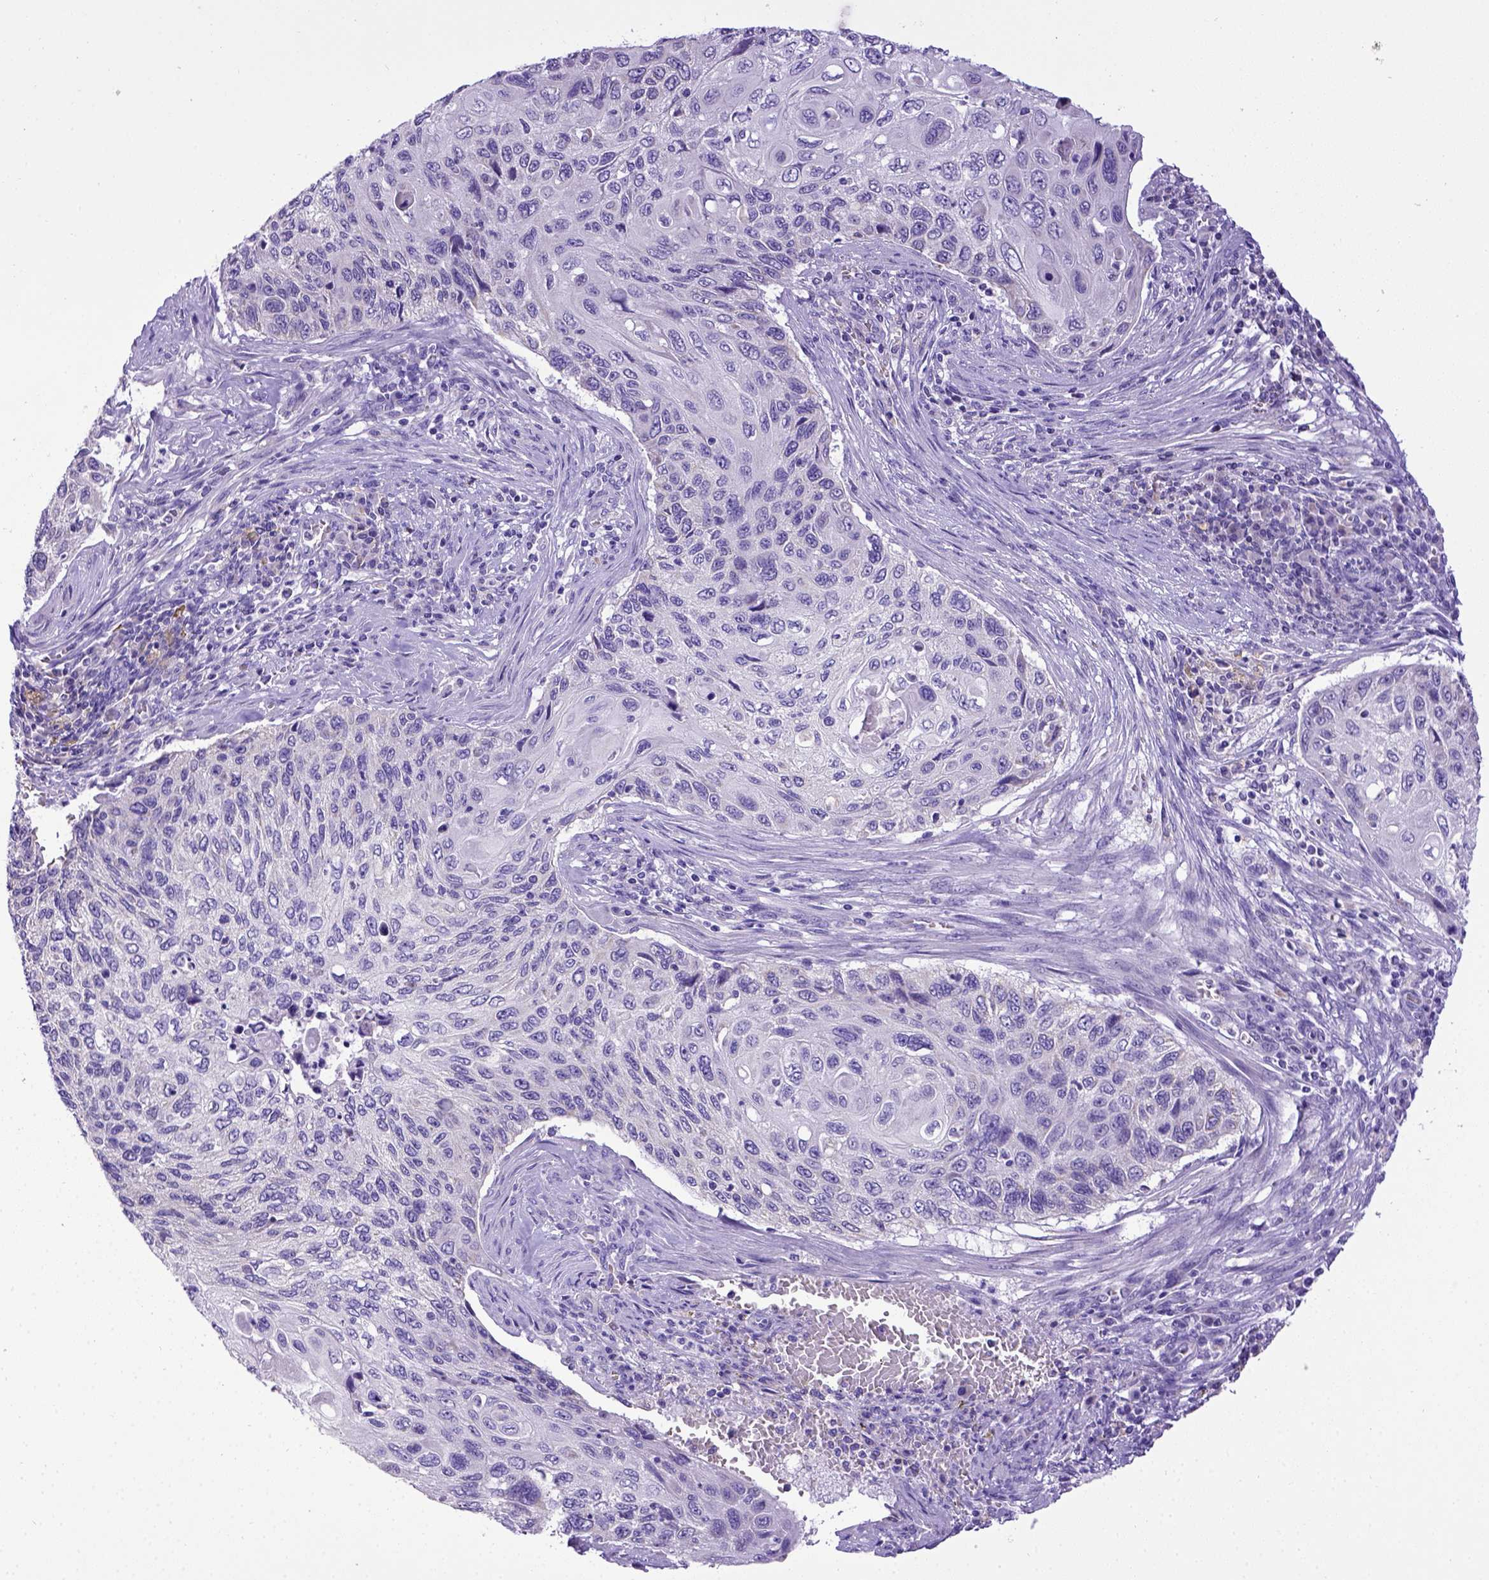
{"staining": {"intensity": "negative", "quantity": "none", "location": "none"}, "tissue": "cervical cancer", "cell_type": "Tumor cells", "image_type": "cancer", "snomed": [{"axis": "morphology", "description": "Squamous cell carcinoma, NOS"}, {"axis": "topography", "description": "Cervix"}], "caption": "Protein analysis of cervical cancer exhibits no significant positivity in tumor cells.", "gene": "SPEF1", "patient": {"sex": "female", "age": 70}}